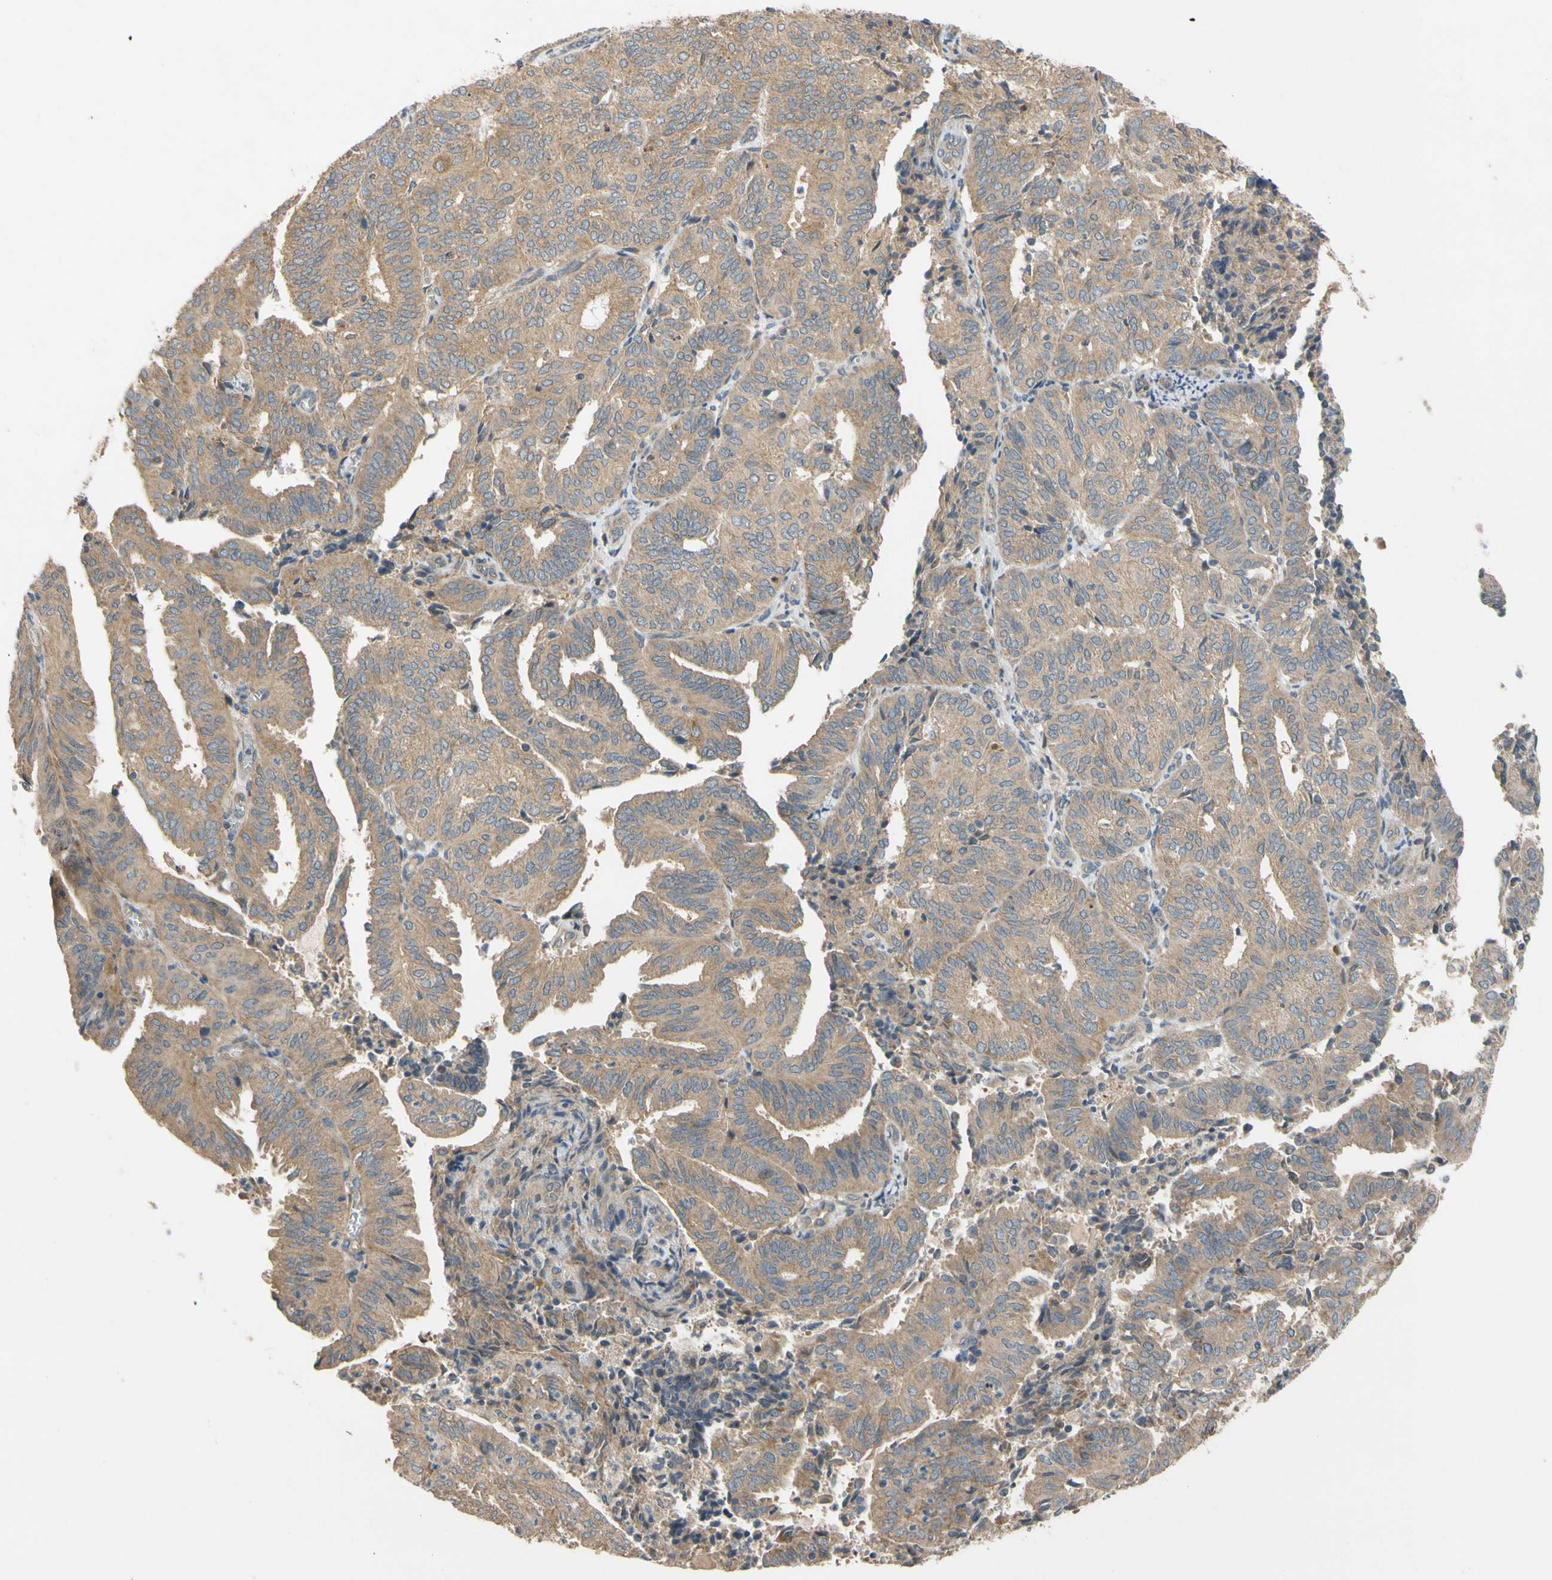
{"staining": {"intensity": "moderate", "quantity": ">75%", "location": "cytoplasmic/membranous"}, "tissue": "endometrial cancer", "cell_type": "Tumor cells", "image_type": "cancer", "snomed": [{"axis": "morphology", "description": "Adenocarcinoma, NOS"}, {"axis": "topography", "description": "Uterus"}], "caption": "DAB (3,3'-diaminobenzidine) immunohistochemical staining of human endometrial cancer (adenocarcinoma) demonstrates moderate cytoplasmic/membranous protein positivity in approximately >75% of tumor cells.", "gene": "MBTPS2", "patient": {"sex": "female", "age": 60}}